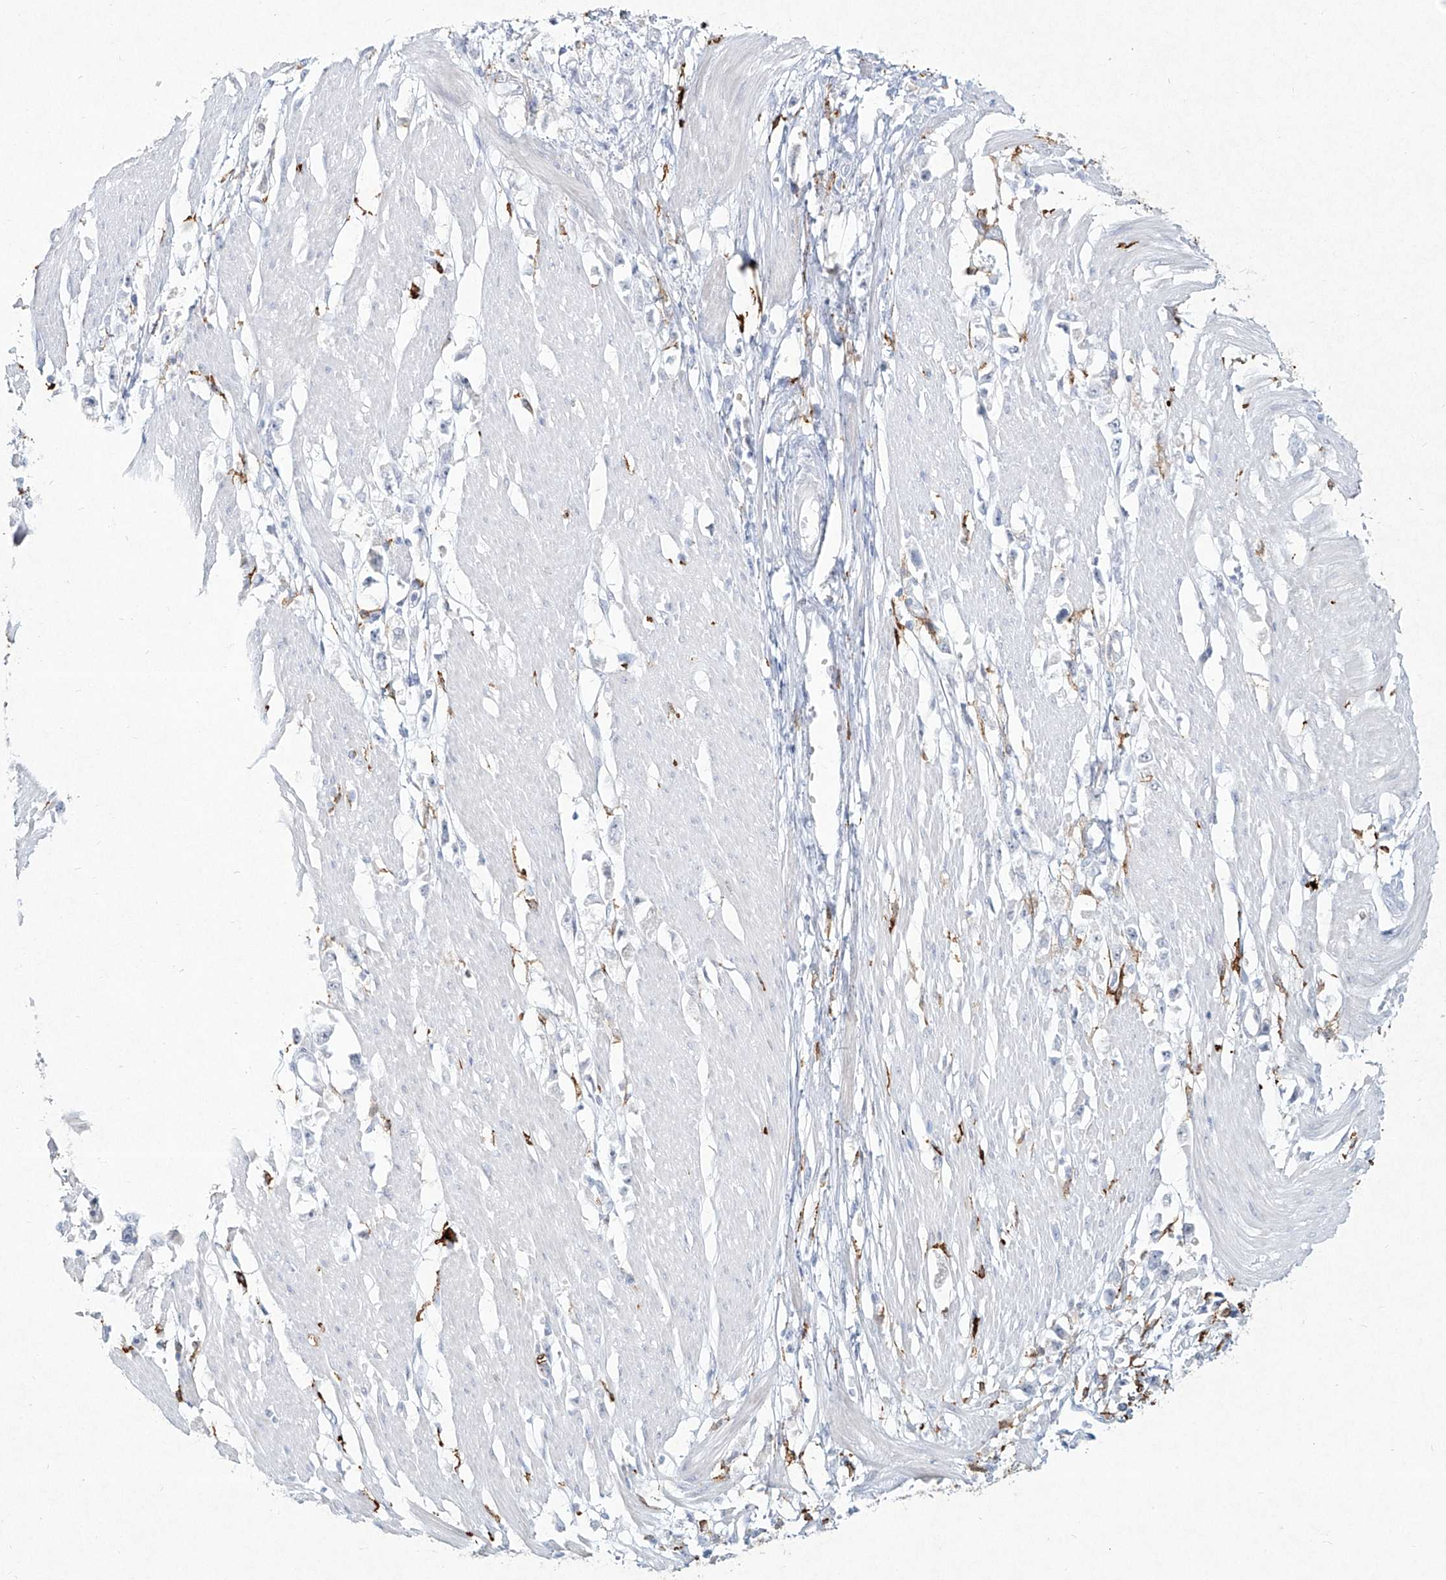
{"staining": {"intensity": "negative", "quantity": "none", "location": "none"}, "tissue": "stomach cancer", "cell_type": "Tumor cells", "image_type": "cancer", "snomed": [{"axis": "morphology", "description": "Adenocarcinoma, NOS"}, {"axis": "topography", "description": "Stomach"}], "caption": "Tumor cells are negative for protein expression in human stomach cancer (adenocarcinoma). Brightfield microscopy of immunohistochemistry (IHC) stained with DAB (brown) and hematoxylin (blue), captured at high magnification.", "gene": "CD209", "patient": {"sex": "female", "age": 59}}